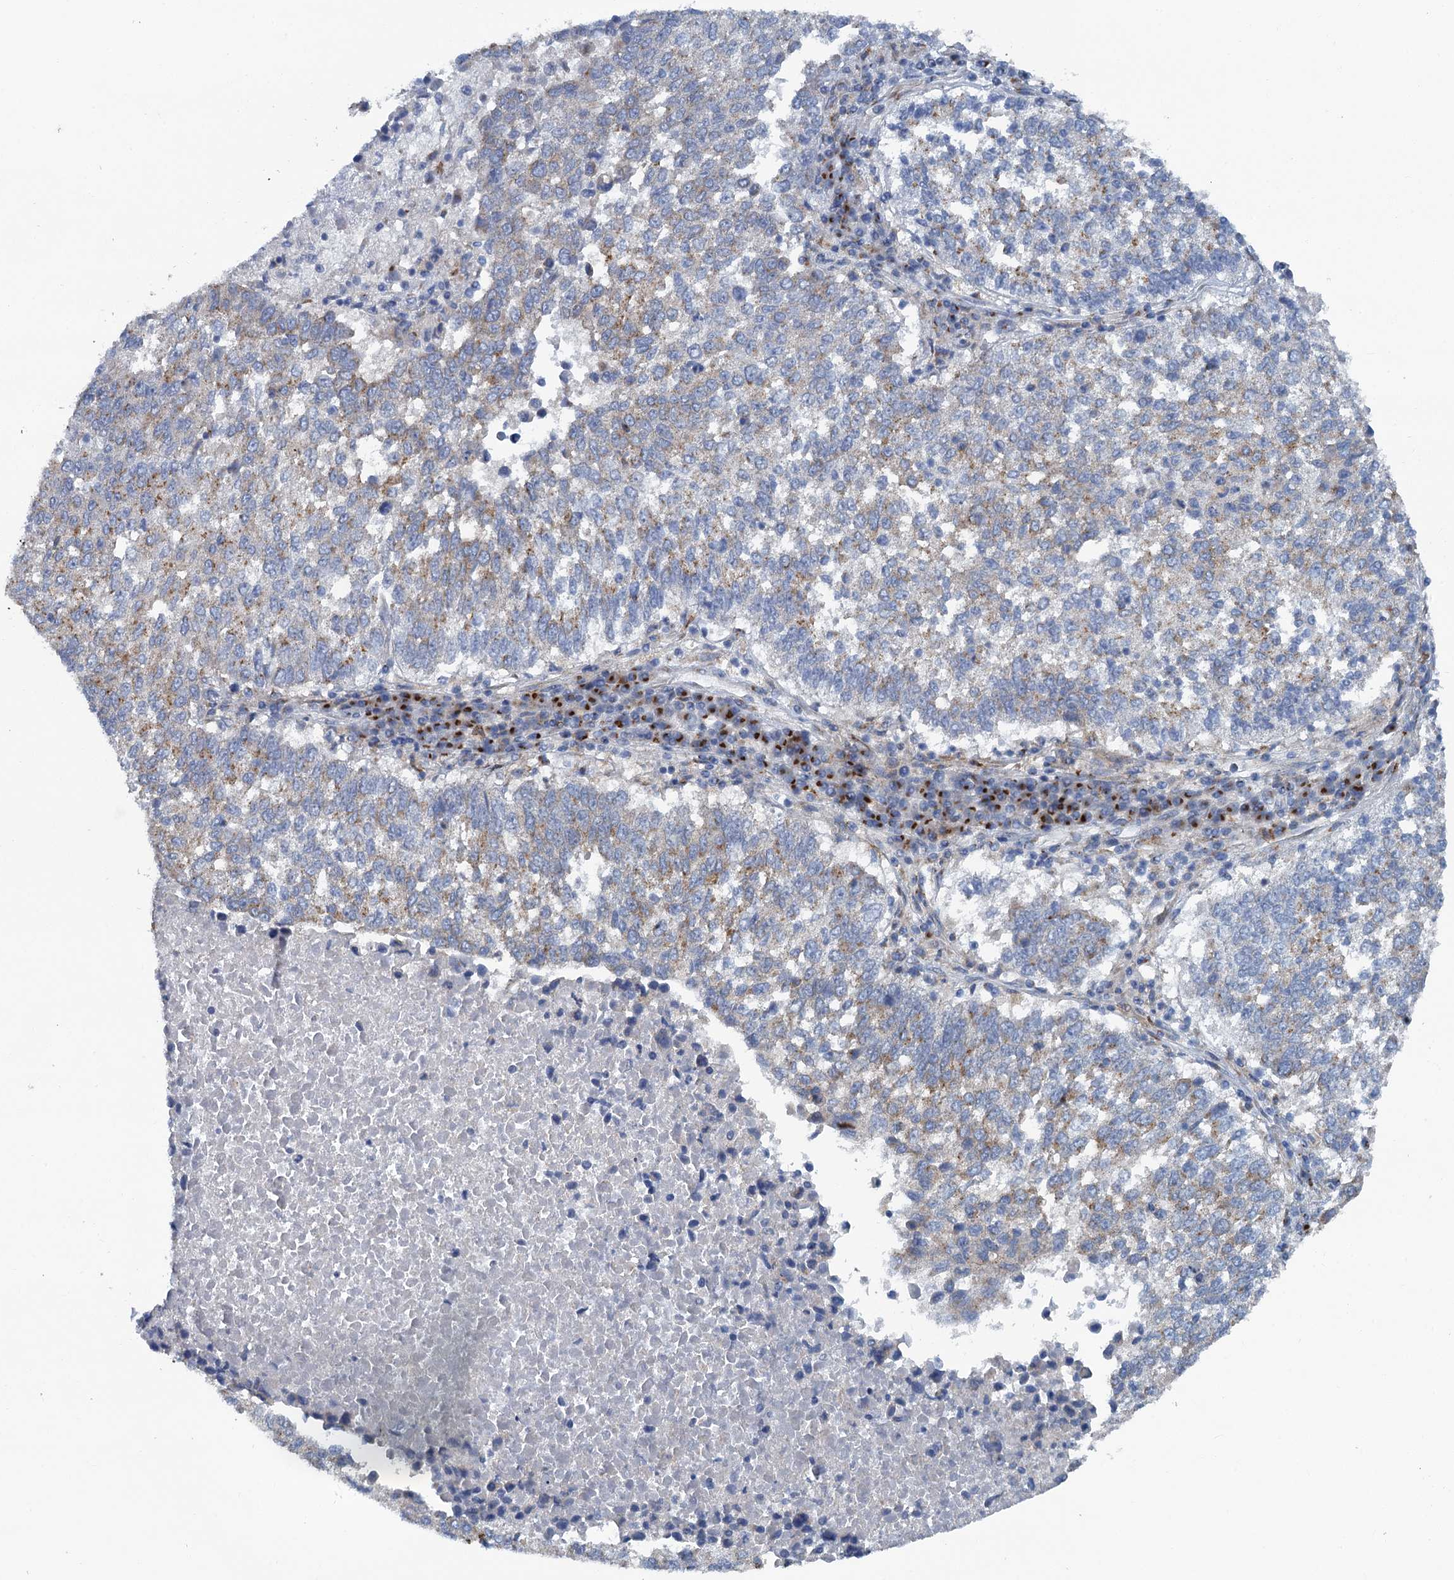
{"staining": {"intensity": "weak", "quantity": "25%-75%", "location": "cytoplasmic/membranous"}, "tissue": "lung cancer", "cell_type": "Tumor cells", "image_type": "cancer", "snomed": [{"axis": "morphology", "description": "Squamous cell carcinoma, NOS"}, {"axis": "topography", "description": "Lung"}], "caption": "Protein staining by IHC displays weak cytoplasmic/membranous positivity in about 25%-75% of tumor cells in squamous cell carcinoma (lung).", "gene": "BET1L", "patient": {"sex": "male", "age": 73}}